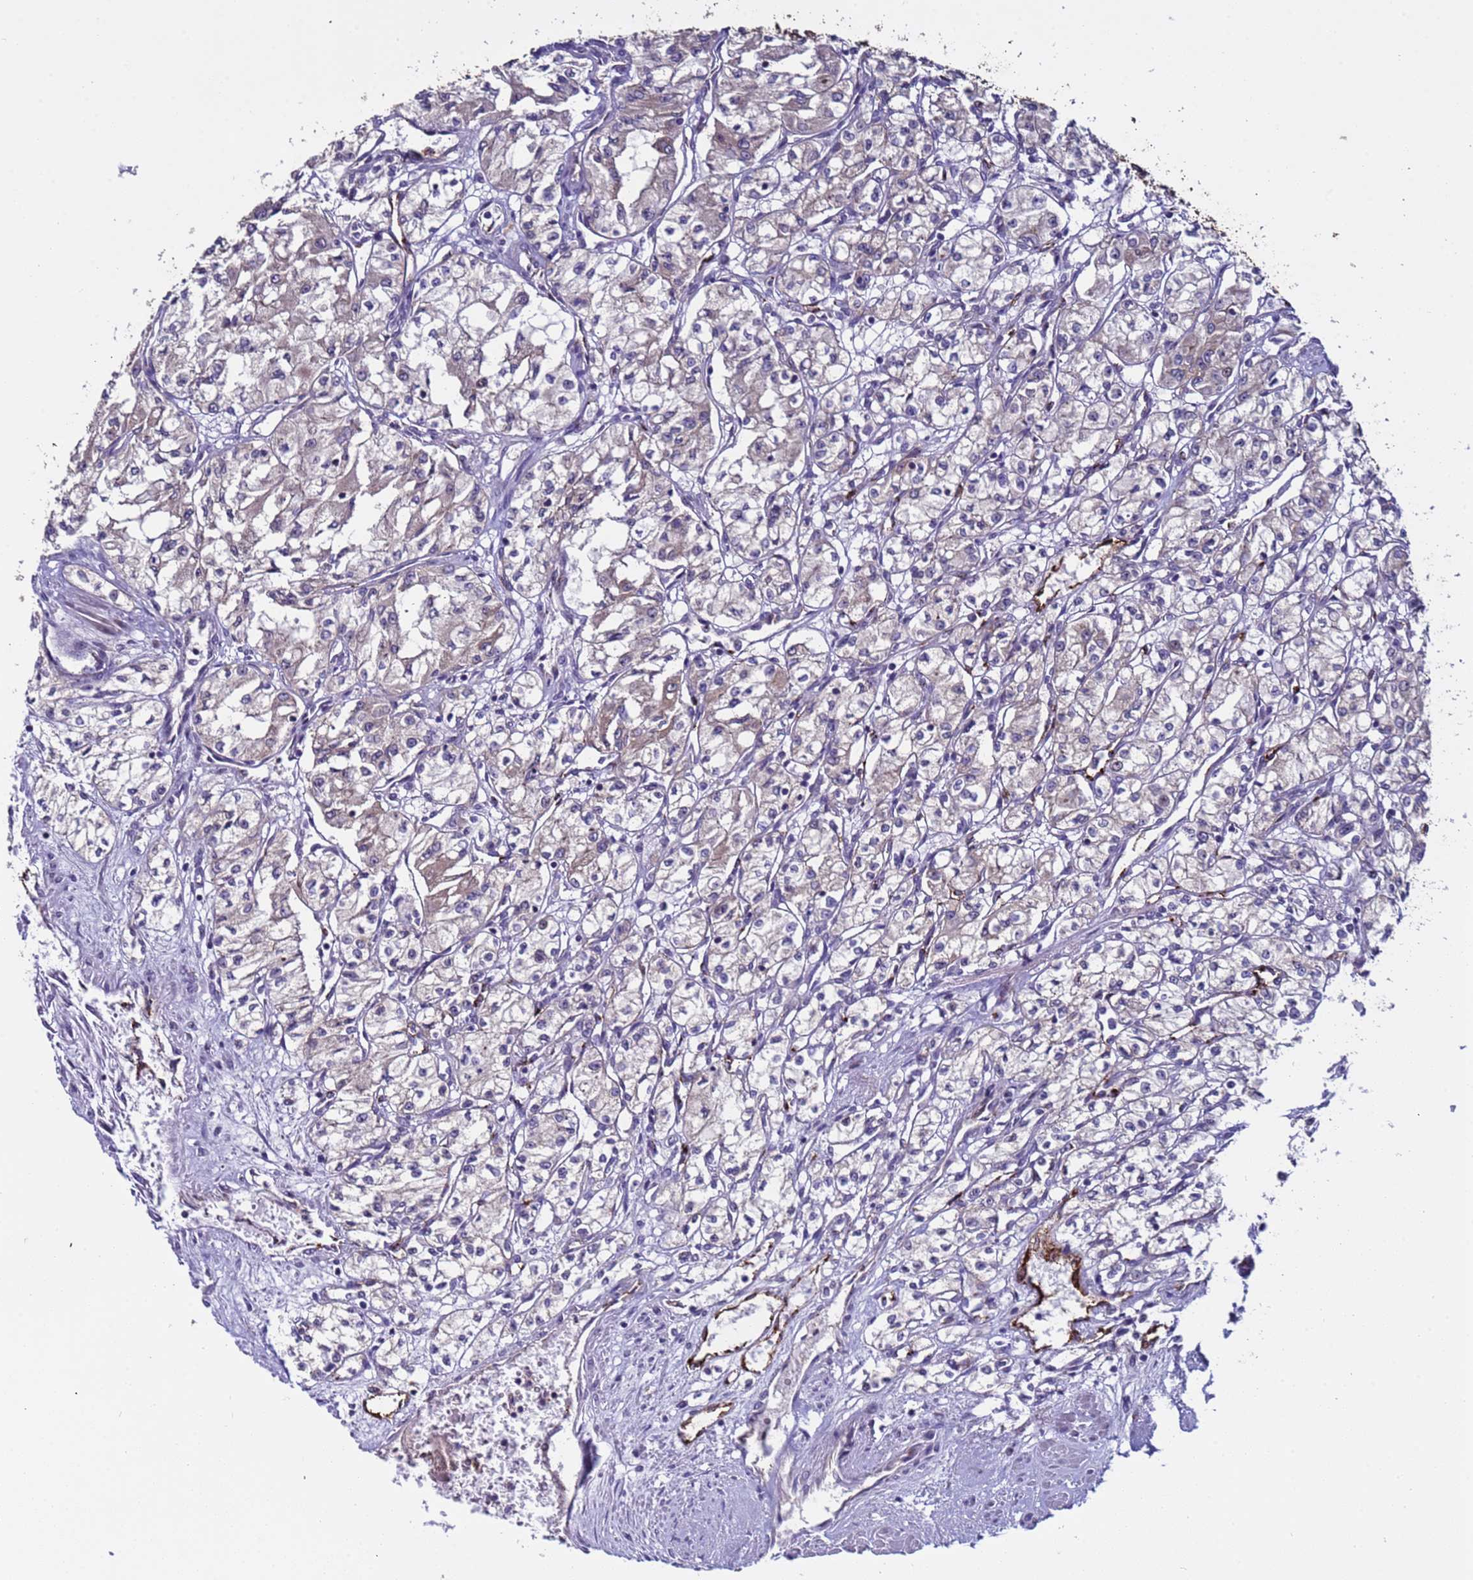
{"staining": {"intensity": "negative", "quantity": "none", "location": "none"}, "tissue": "renal cancer", "cell_type": "Tumor cells", "image_type": "cancer", "snomed": [{"axis": "morphology", "description": "Adenocarcinoma, NOS"}, {"axis": "topography", "description": "Kidney"}], "caption": "DAB (3,3'-diaminobenzidine) immunohistochemical staining of renal cancer exhibits no significant expression in tumor cells.", "gene": "ZNF248", "patient": {"sex": "male", "age": 59}}